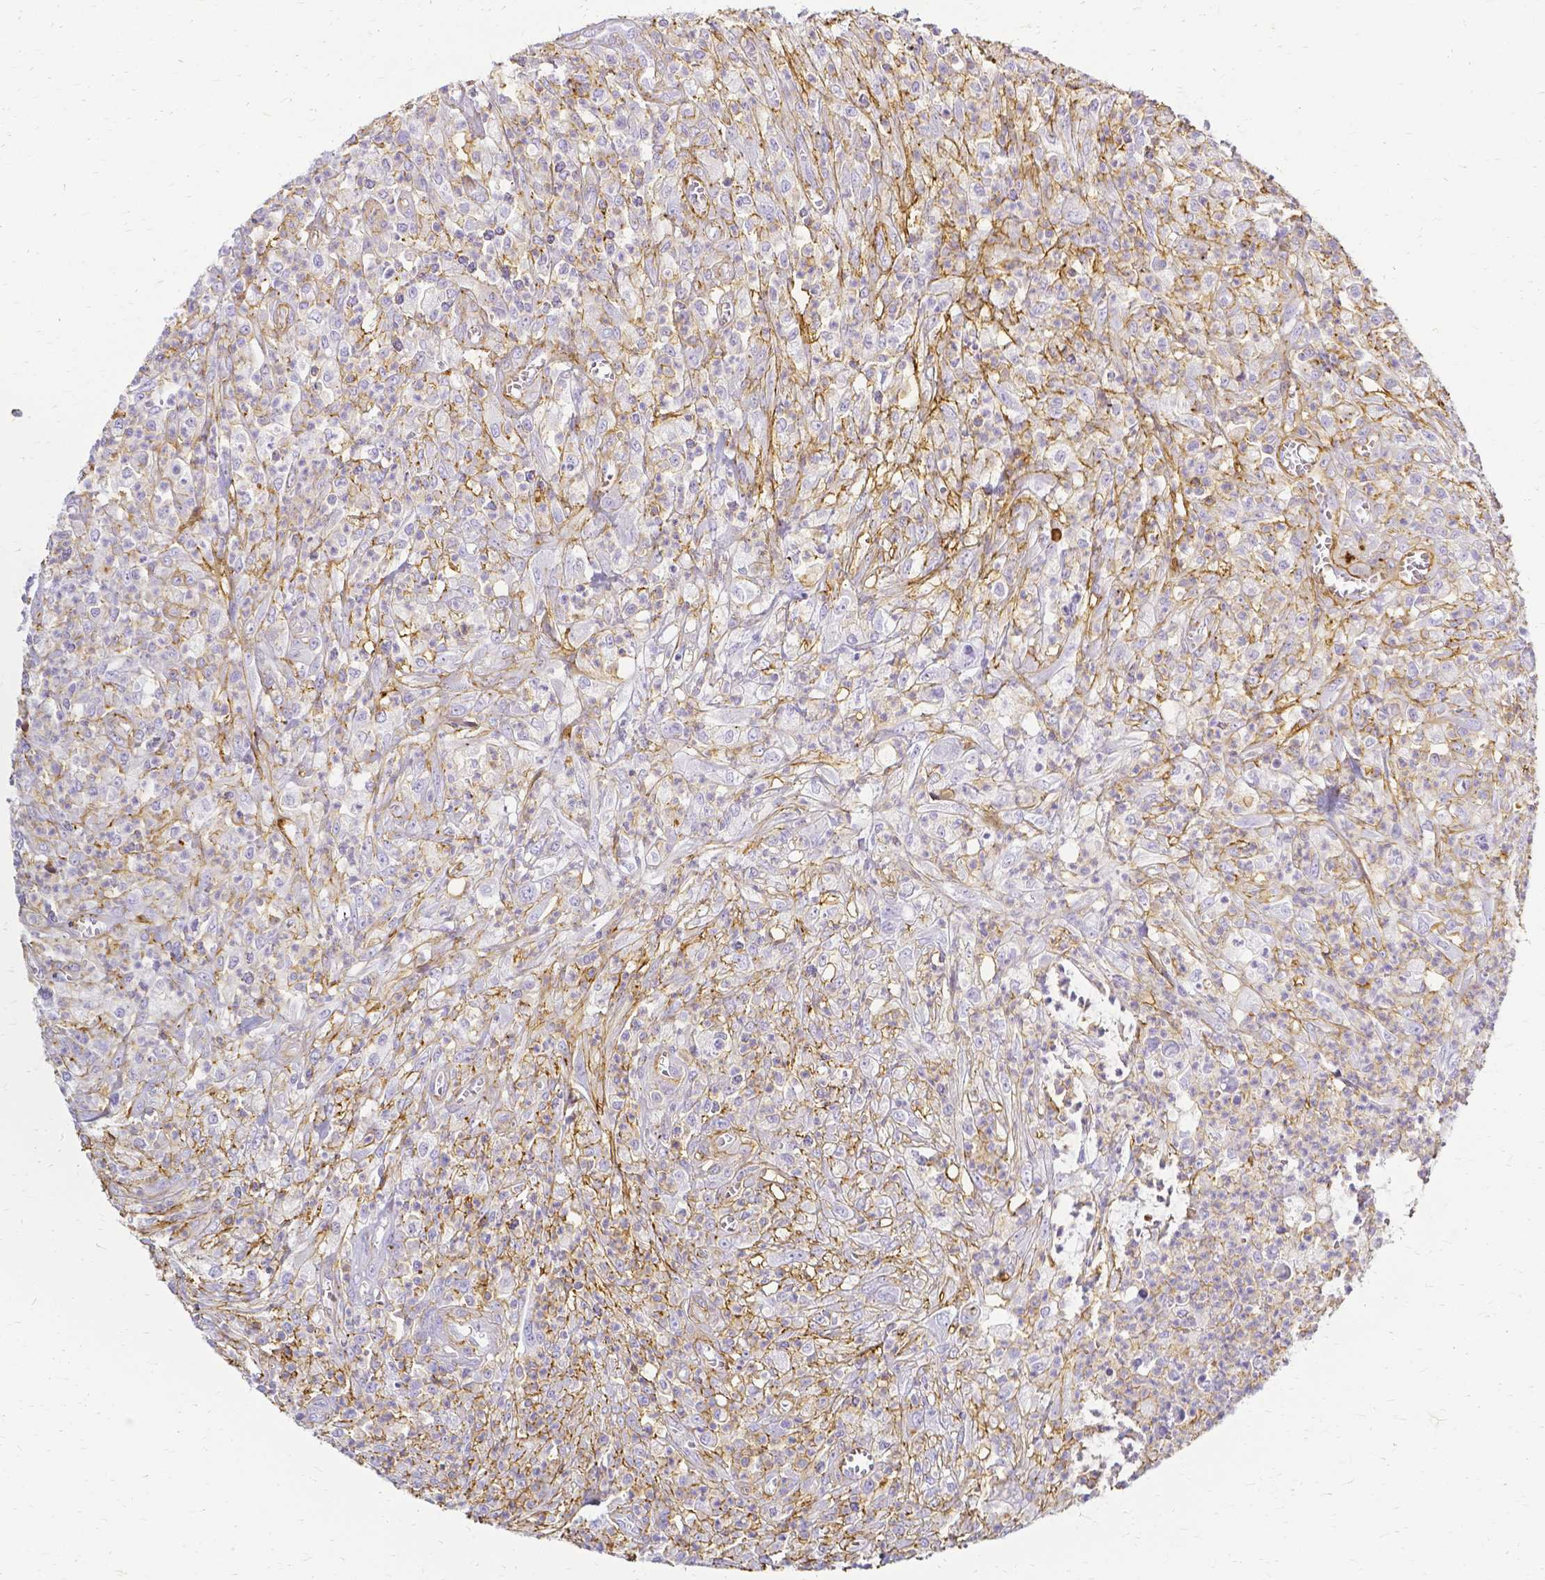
{"staining": {"intensity": "negative", "quantity": "none", "location": "none"}, "tissue": "colorectal cancer", "cell_type": "Tumor cells", "image_type": "cancer", "snomed": [{"axis": "morphology", "description": "Normal tissue, NOS"}, {"axis": "morphology", "description": "Adenocarcinoma, NOS"}, {"axis": "topography", "description": "Colon"}], "caption": "Image shows no significant protein expression in tumor cells of colorectal cancer (adenocarcinoma). (DAB (3,3'-diaminobenzidine) IHC visualized using brightfield microscopy, high magnification).", "gene": "HSPA12A", "patient": {"sex": "male", "age": 65}}